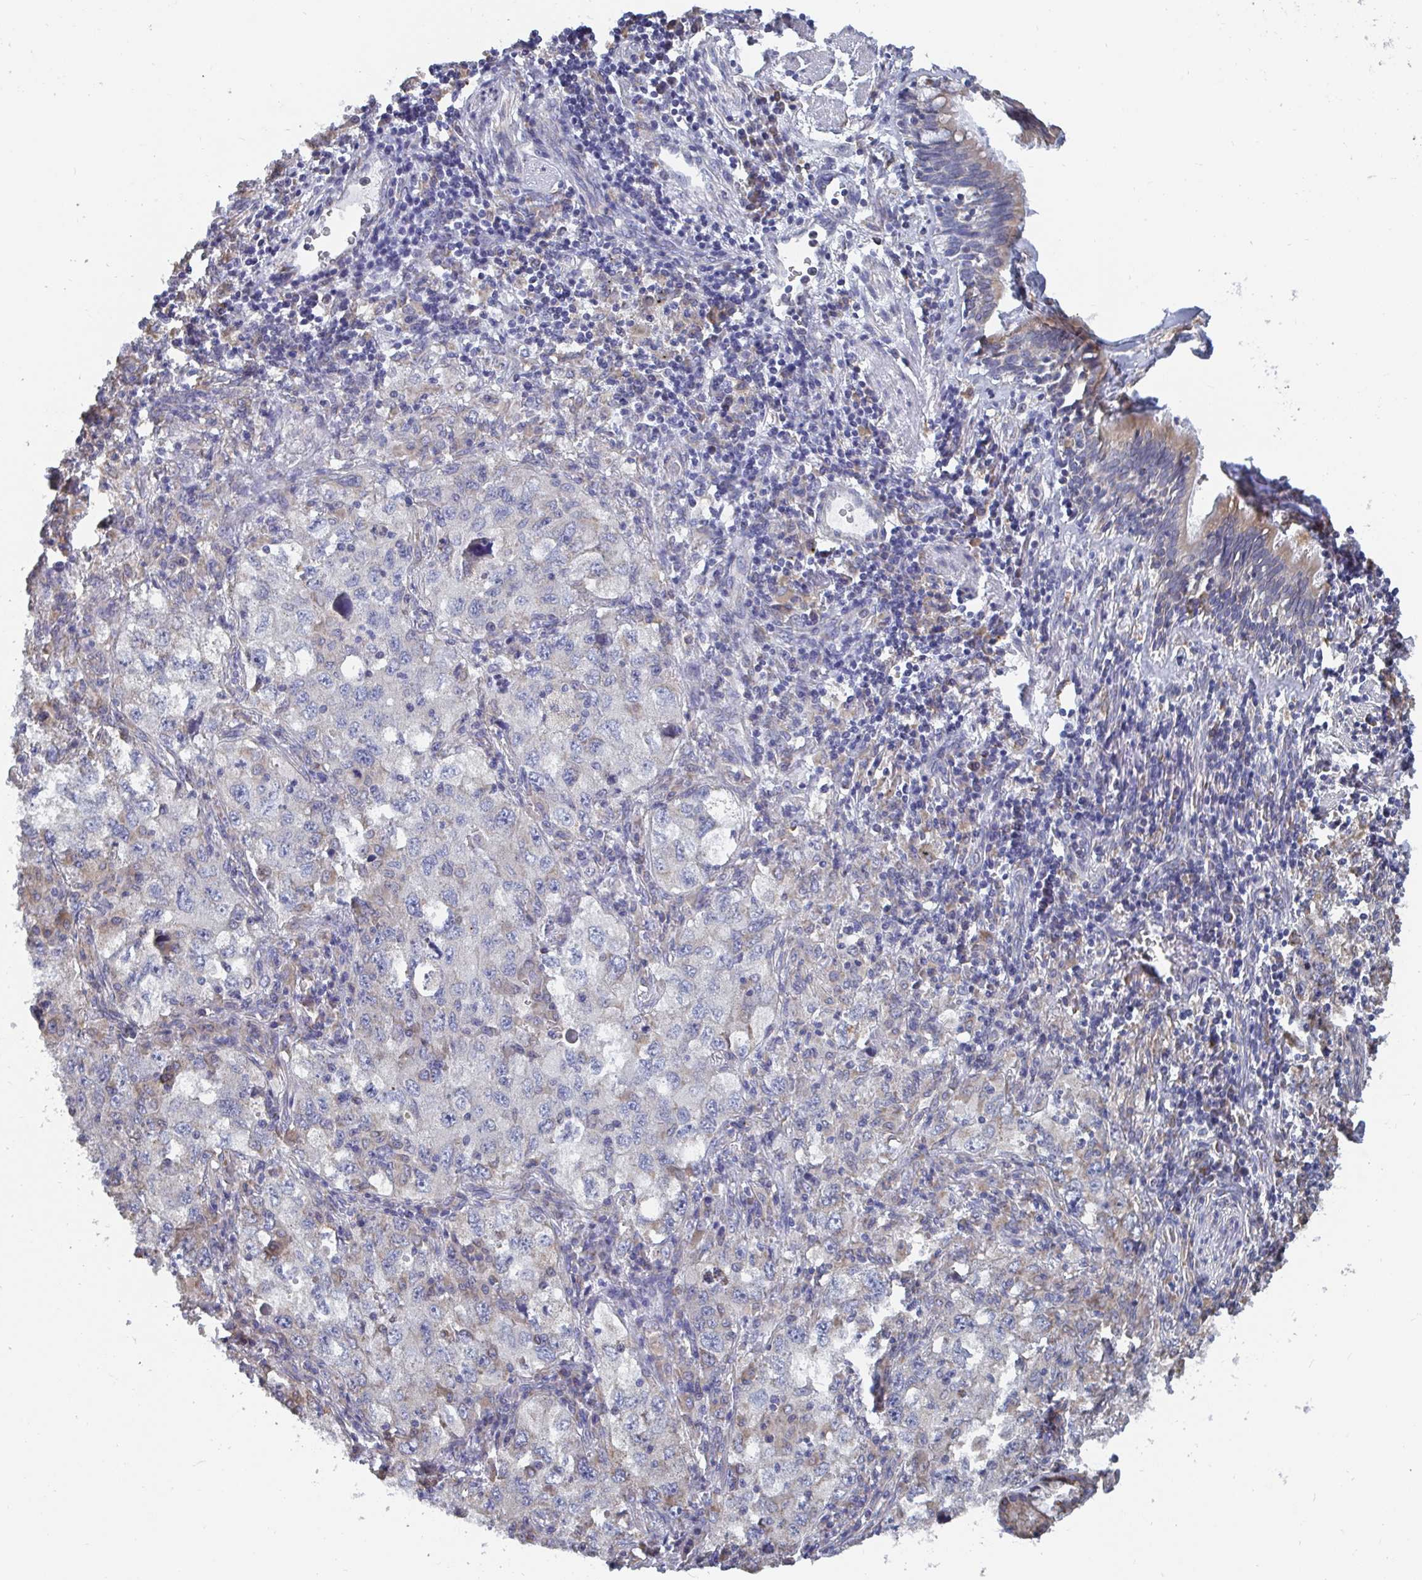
{"staining": {"intensity": "negative", "quantity": "none", "location": "none"}, "tissue": "lung cancer", "cell_type": "Tumor cells", "image_type": "cancer", "snomed": [{"axis": "morphology", "description": "Adenocarcinoma, NOS"}, {"axis": "topography", "description": "Lung"}], "caption": "A high-resolution histopathology image shows IHC staining of lung cancer, which demonstrates no significant expression in tumor cells.", "gene": "ELAVL1", "patient": {"sex": "female", "age": 57}}